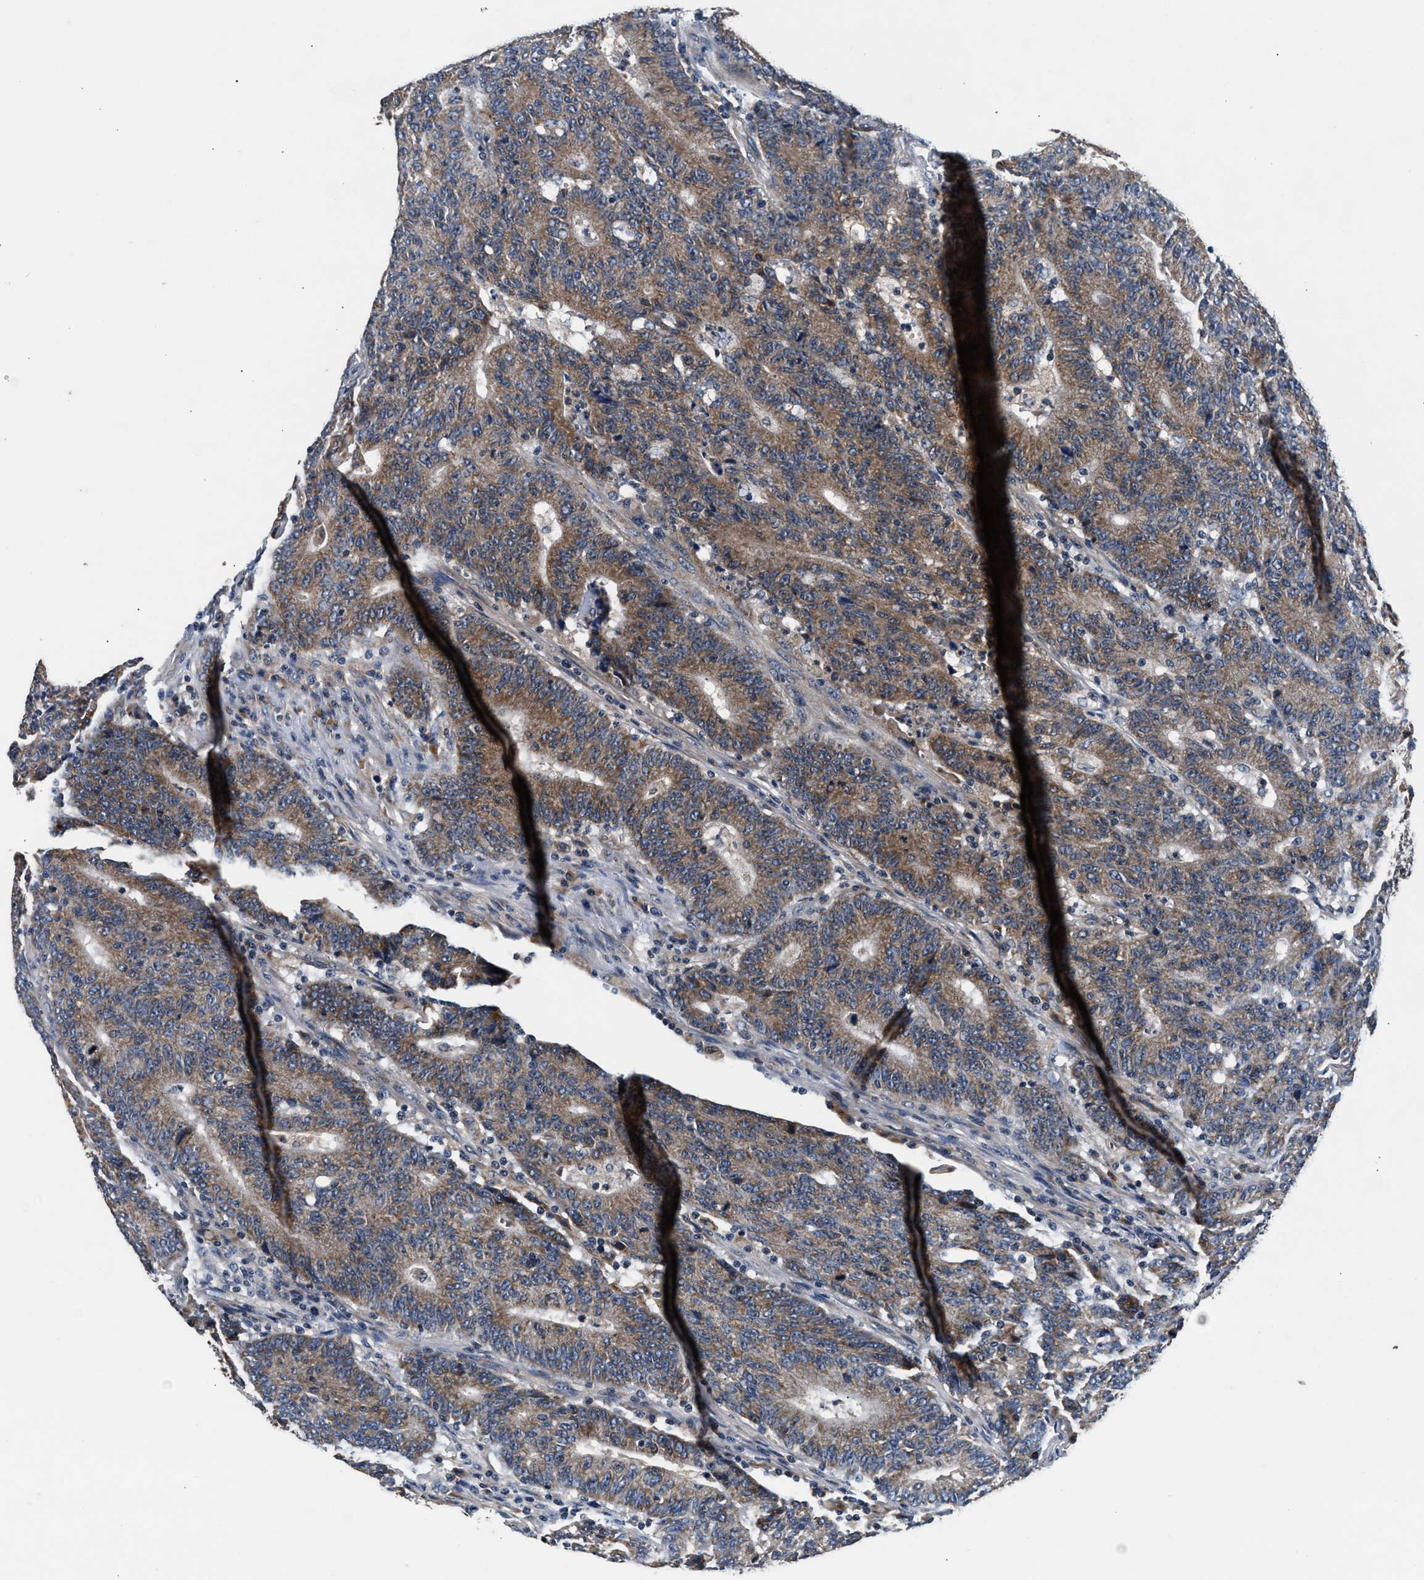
{"staining": {"intensity": "moderate", "quantity": ">75%", "location": "cytoplasmic/membranous"}, "tissue": "colorectal cancer", "cell_type": "Tumor cells", "image_type": "cancer", "snomed": [{"axis": "morphology", "description": "Normal tissue, NOS"}, {"axis": "morphology", "description": "Adenocarcinoma, NOS"}, {"axis": "topography", "description": "Colon"}], "caption": "Adenocarcinoma (colorectal) was stained to show a protein in brown. There is medium levels of moderate cytoplasmic/membranous staining in approximately >75% of tumor cells.", "gene": "IMMT", "patient": {"sex": "female", "age": 75}}